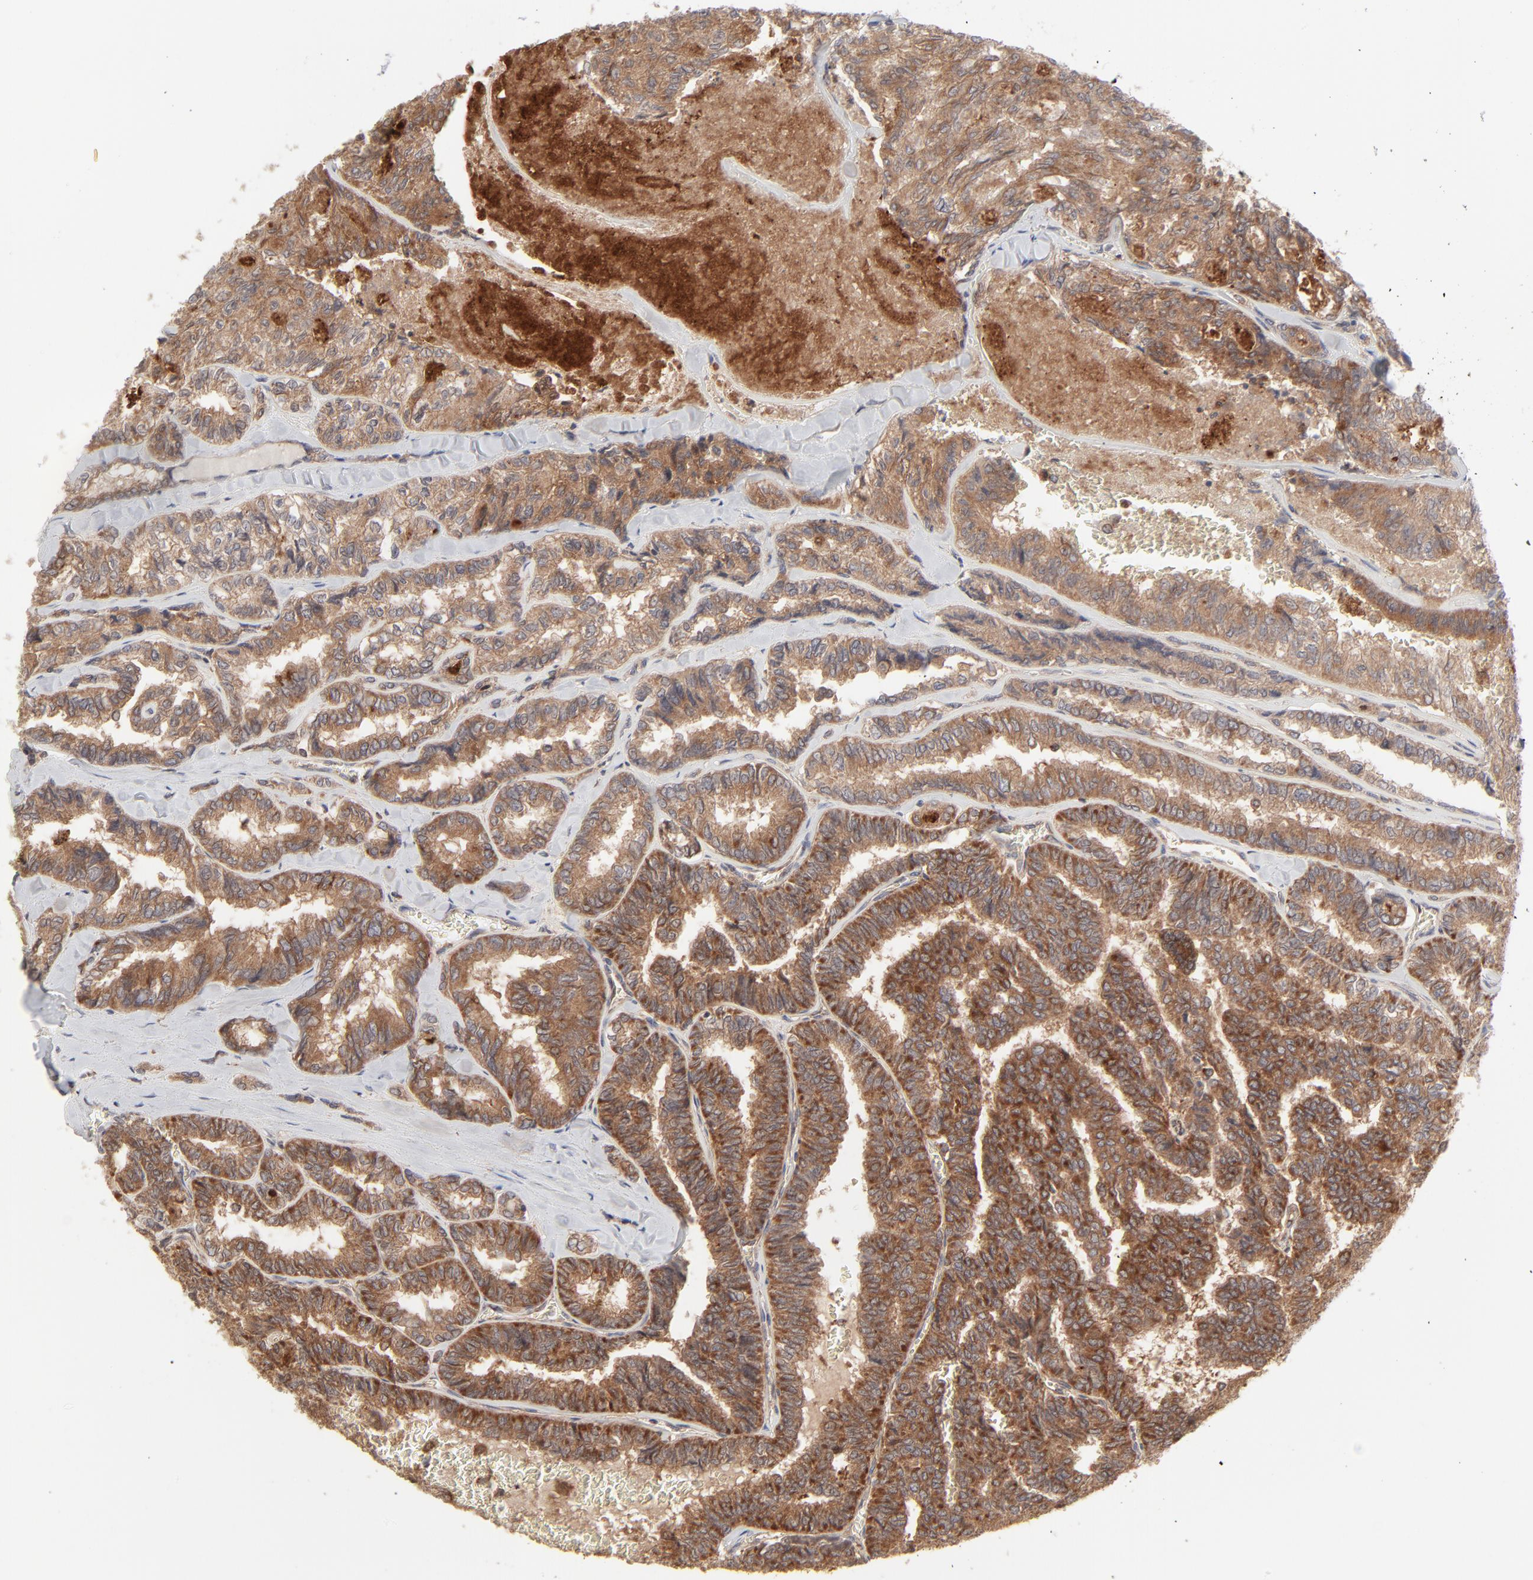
{"staining": {"intensity": "moderate", "quantity": ">75%", "location": "cytoplasmic/membranous"}, "tissue": "thyroid cancer", "cell_type": "Tumor cells", "image_type": "cancer", "snomed": [{"axis": "morphology", "description": "Papillary adenocarcinoma, NOS"}, {"axis": "topography", "description": "Thyroid gland"}], "caption": "IHC staining of thyroid cancer, which demonstrates medium levels of moderate cytoplasmic/membranous positivity in about >75% of tumor cells indicating moderate cytoplasmic/membranous protein positivity. The staining was performed using DAB (brown) for protein detection and nuclei were counterstained in hematoxylin (blue).", "gene": "RAB5C", "patient": {"sex": "female", "age": 35}}